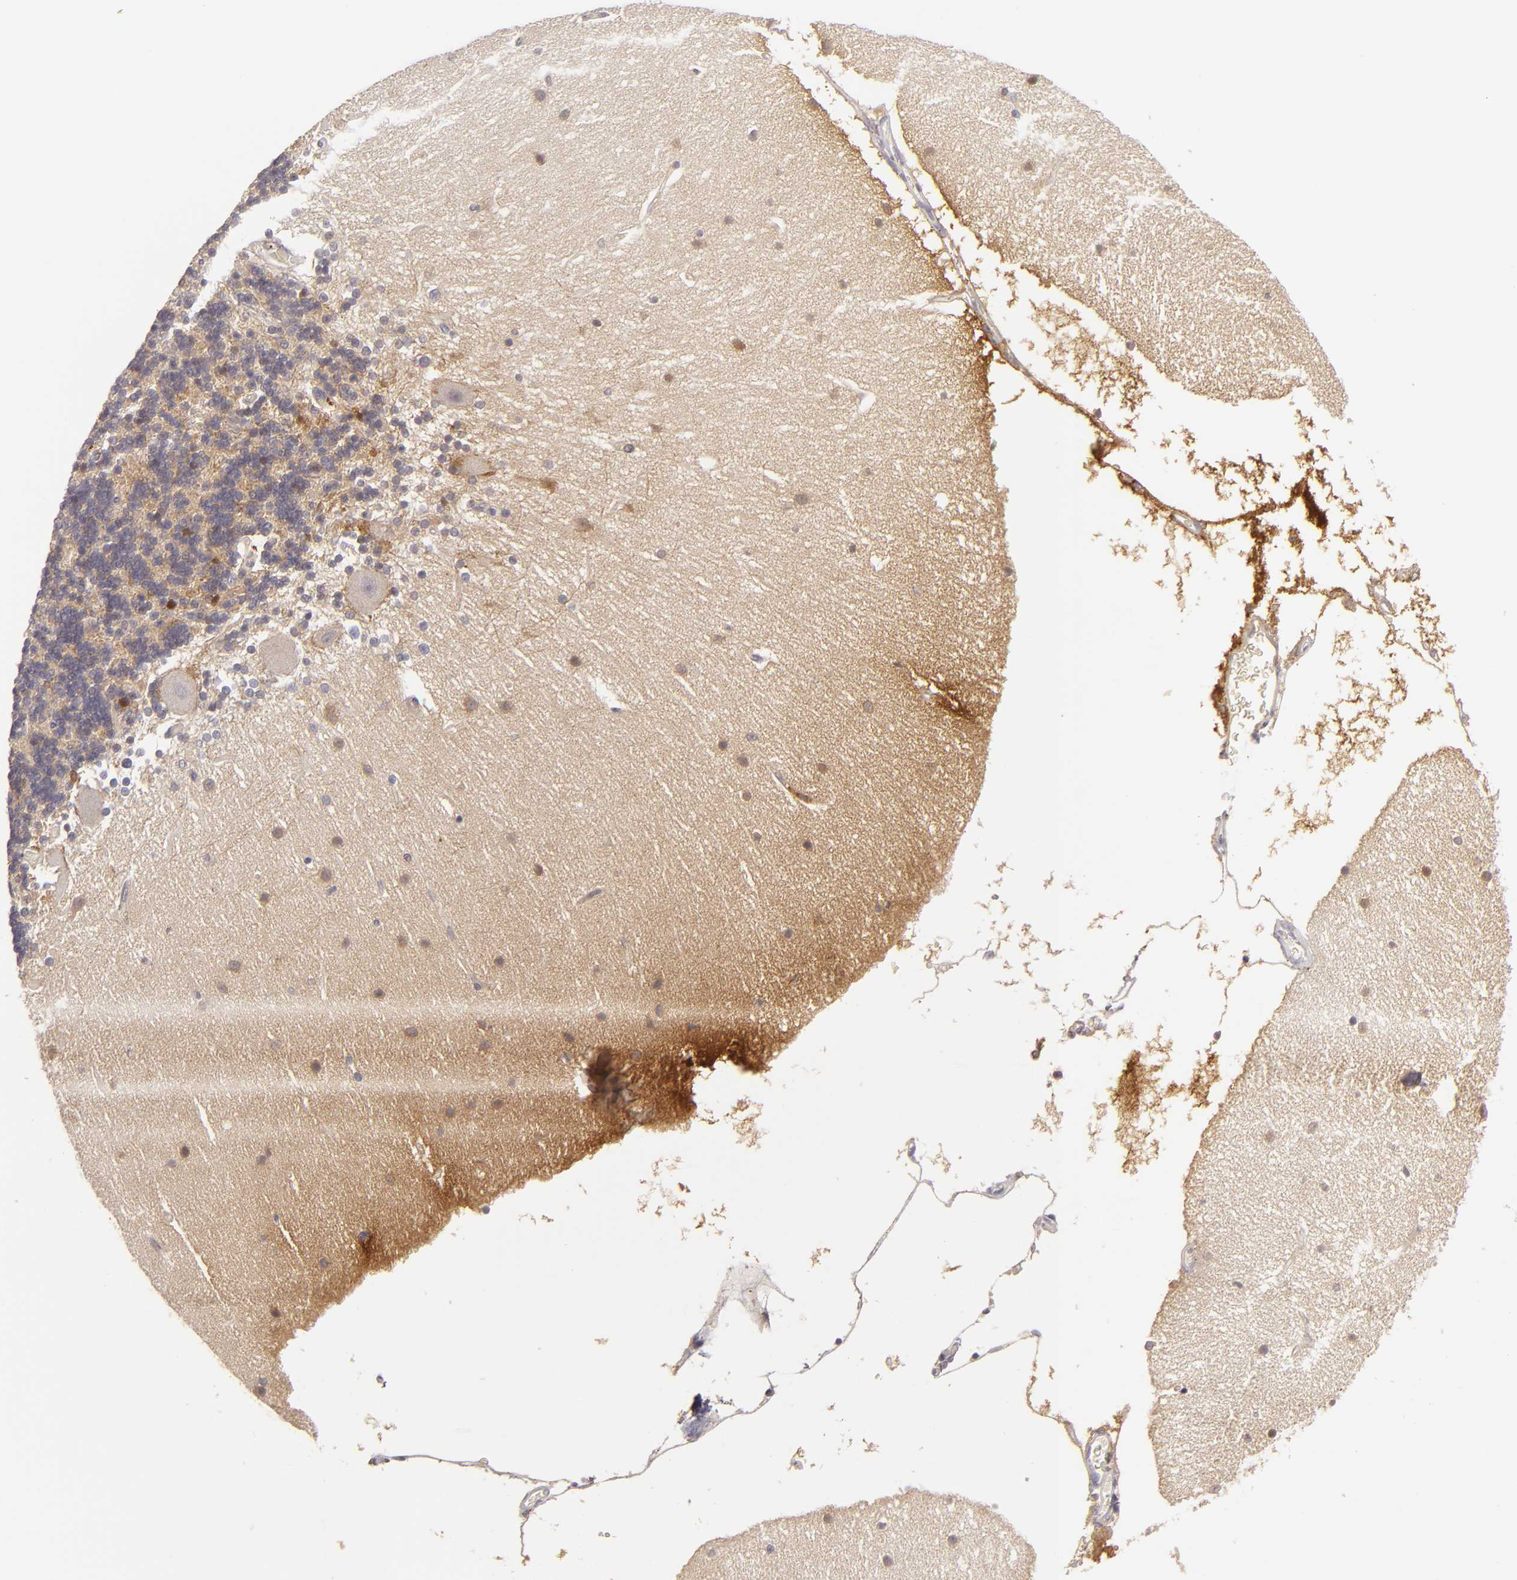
{"staining": {"intensity": "moderate", "quantity": "<25%", "location": "cytoplasmic/membranous,nuclear"}, "tissue": "cerebellum", "cell_type": "Cells in granular layer", "image_type": "normal", "snomed": [{"axis": "morphology", "description": "Normal tissue, NOS"}, {"axis": "topography", "description": "Cerebellum"}], "caption": "Immunohistochemical staining of normal human cerebellum shows low levels of moderate cytoplasmic/membranous,nuclear expression in approximately <25% of cells in granular layer. (DAB IHC with brightfield microscopy, high magnification).", "gene": "MMP10", "patient": {"sex": "female", "age": 54}}